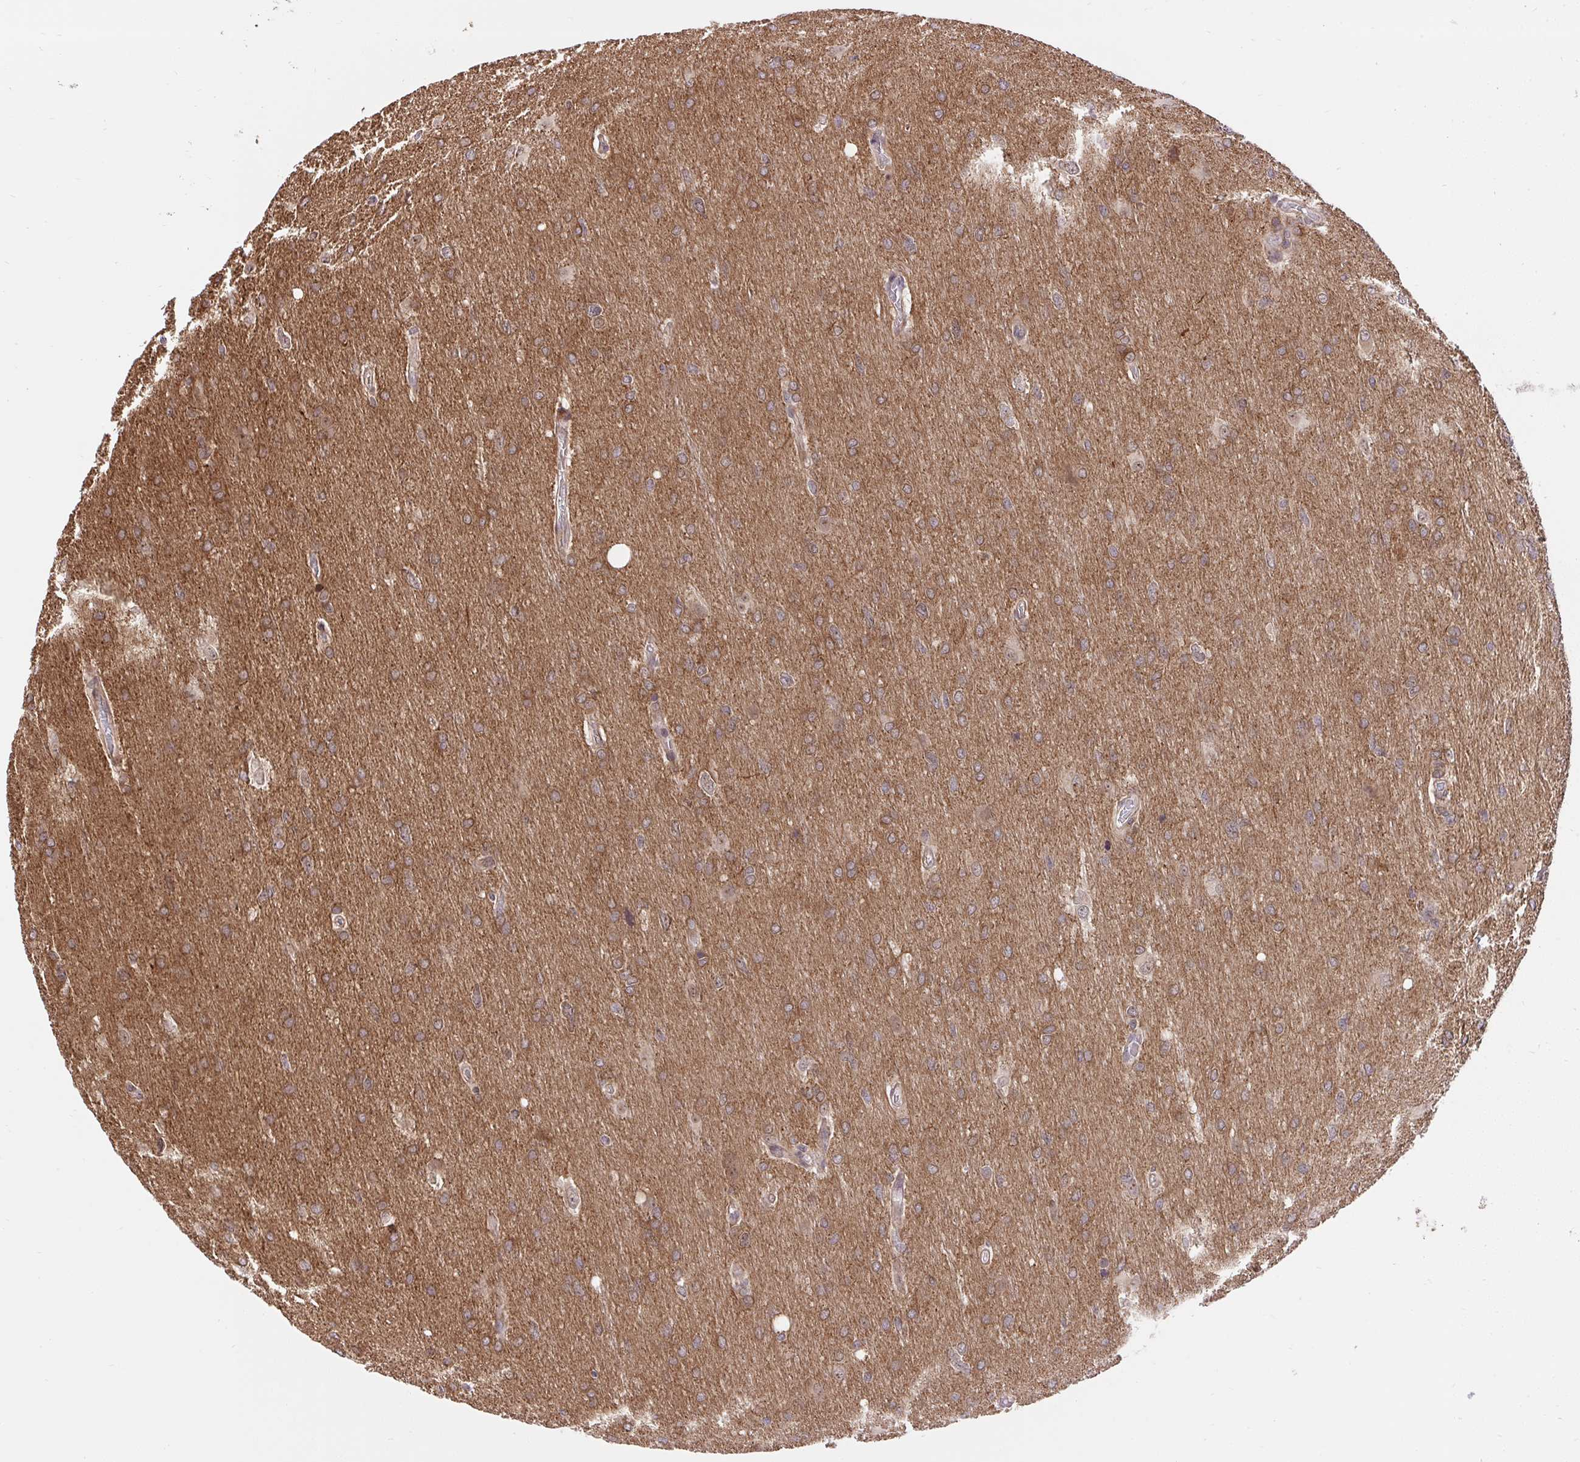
{"staining": {"intensity": "moderate", "quantity": ">75%", "location": "cytoplasmic/membranous"}, "tissue": "glioma", "cell_type": "Tumor cells", "image_type": "cancer", "snomed": [{"axis": "morphology", "description": "Glioma, malignant, High grade"}, {"axis": "topography", "description": "Brain"}], "caption": "A histopathology image of human glioma stained for a protein shows moderate cytoplasmic/membranous brown staining in tumor cells. Using DAB (brown) and hematoxylin (blue) stains, captured at high magnification using brightfield microscopy.", "gene": "ERI1", "patient": {"sex": "male", "age": 53}}